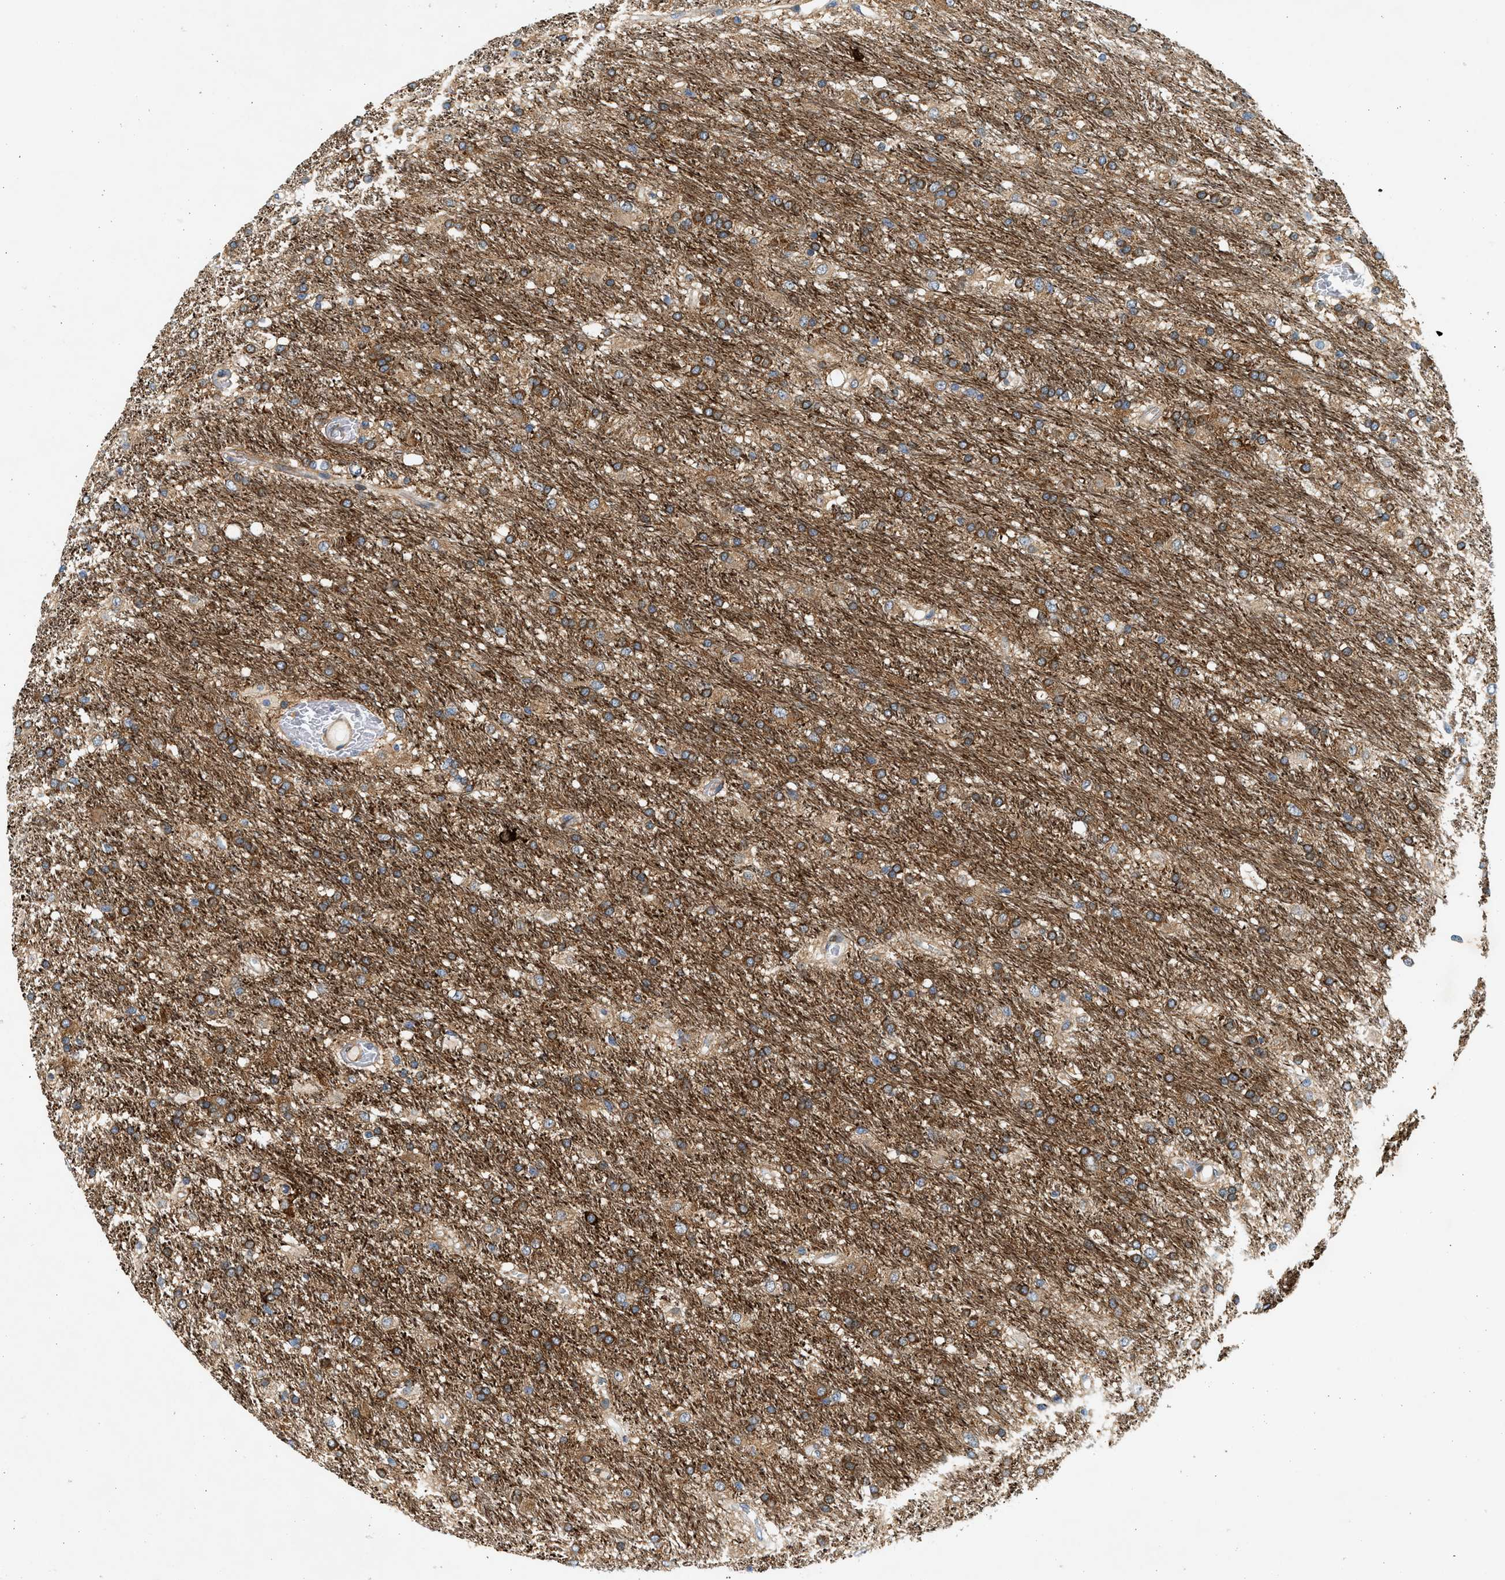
{"staining": {"intensity": "moderate", "quantity": ">75%", "location": "cytoplasmic/membranous"}, "tissue": "glioma", "cell_type": "Tumor cells", "image_type": "cancer", "snomed": [{"axis": "morphology", "description": "Glioma, malignant, Low grade"}, {"axis": "topography", "description": "Brain"}], "caption": "About >75% of tumor cells in human glioma demonstrate moderate cytoplasmic/membranous protein positivity as visualized by brown immunohistochemical staining.", "gene": "KDELR2", "patient": {"sex": "male", "age": 77}}